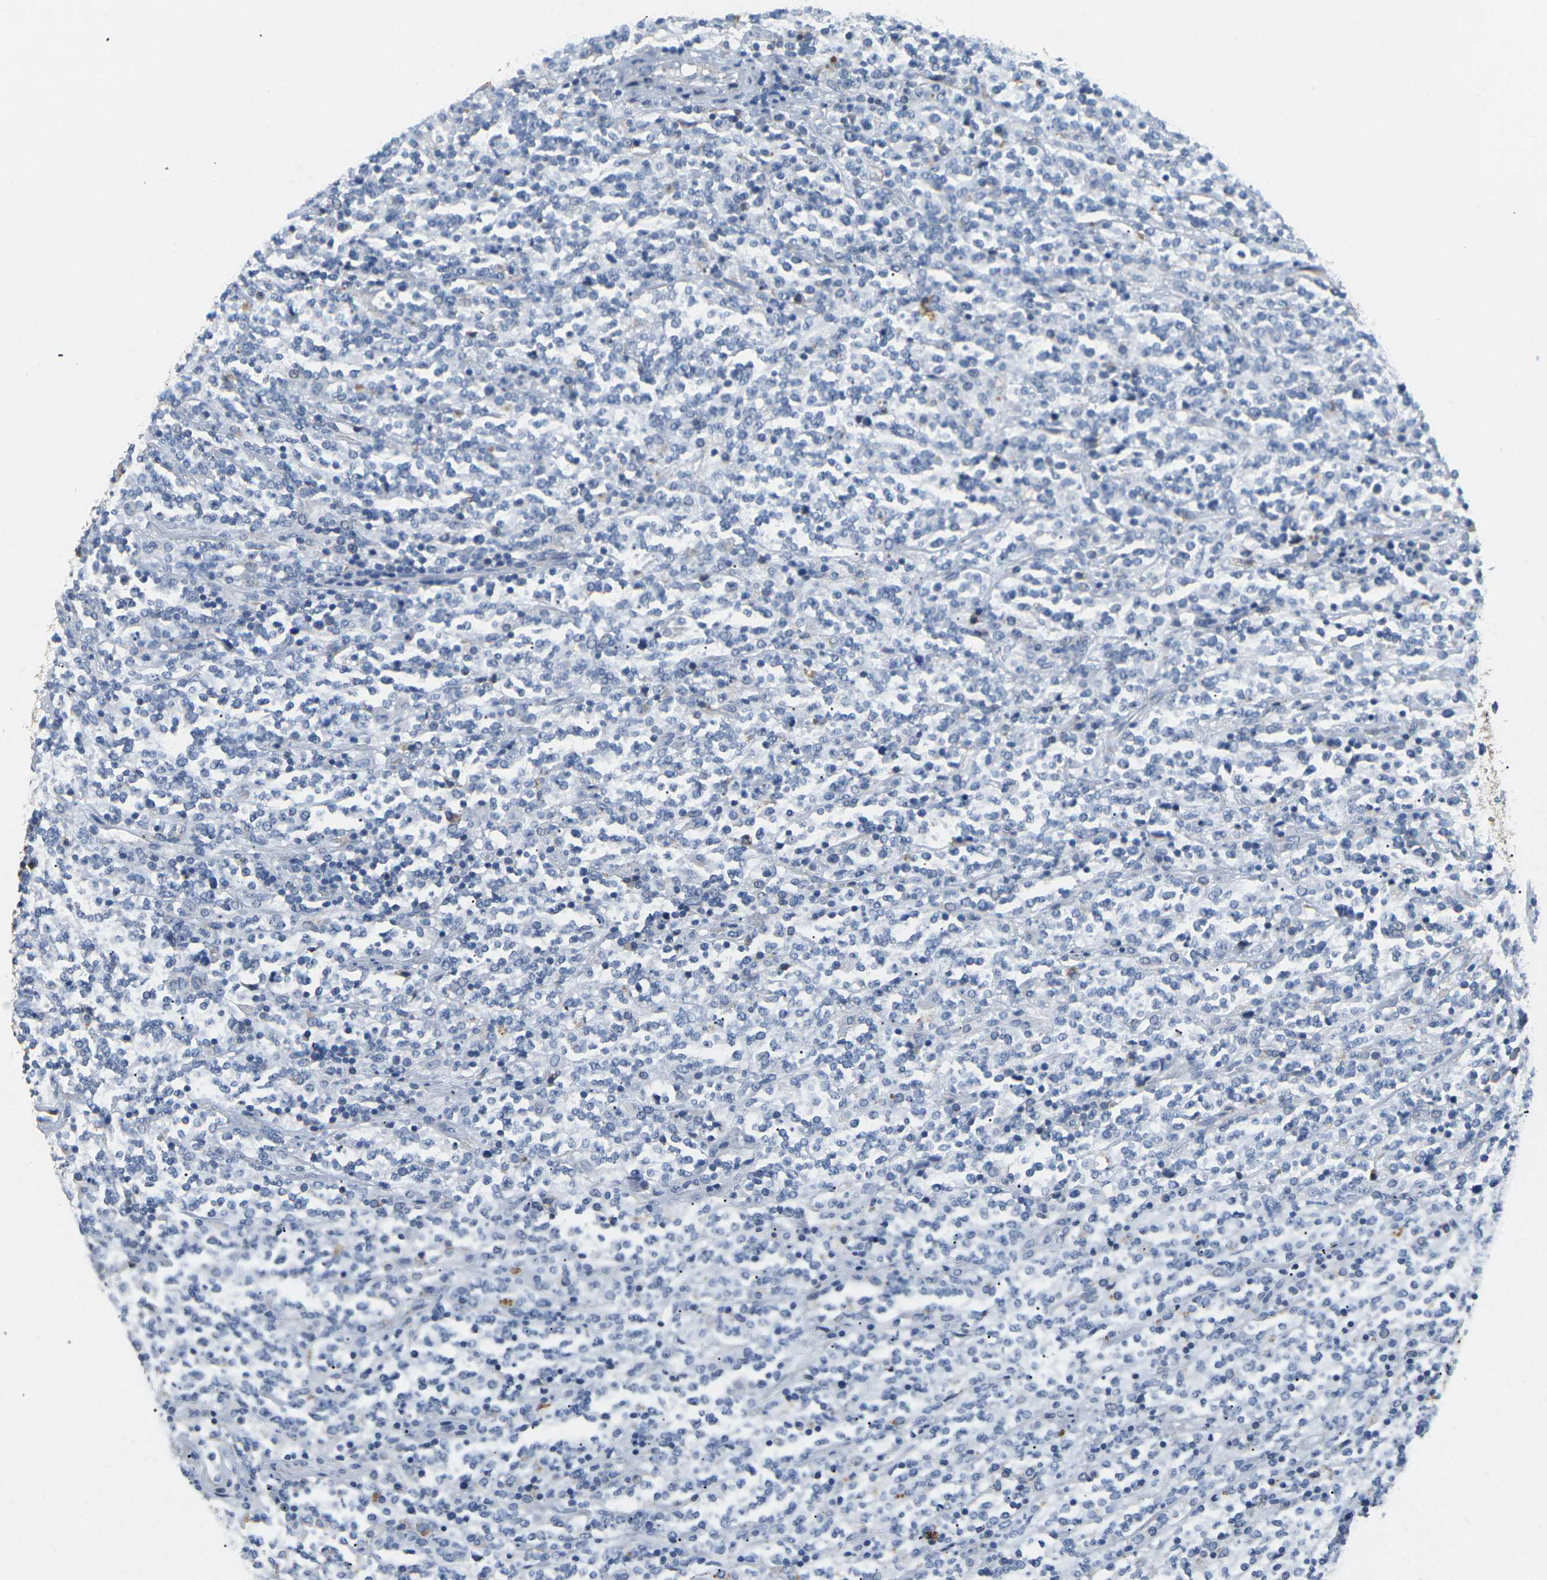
{"staining": {"intensity": "negative", "quantity": "none", "location": "none"}, "tissue": "lymphoma", "cell_type": "Tumor cells", "image_type": "cancer", "snomed": [{"axis": "morphology", "description": "Malignant lymphoma, non-Hodgkin's type, High grade"}, {"axis": "topography", "description": "Soft tissue"}], "caption": "Immunohistochemical staining of malignant lymphoma, non-Hodgkin's type (high-grade) shows no significant positivity in tumor cells.", "gene": "ADM", "patient": {"sex": "male", "age": 18}}